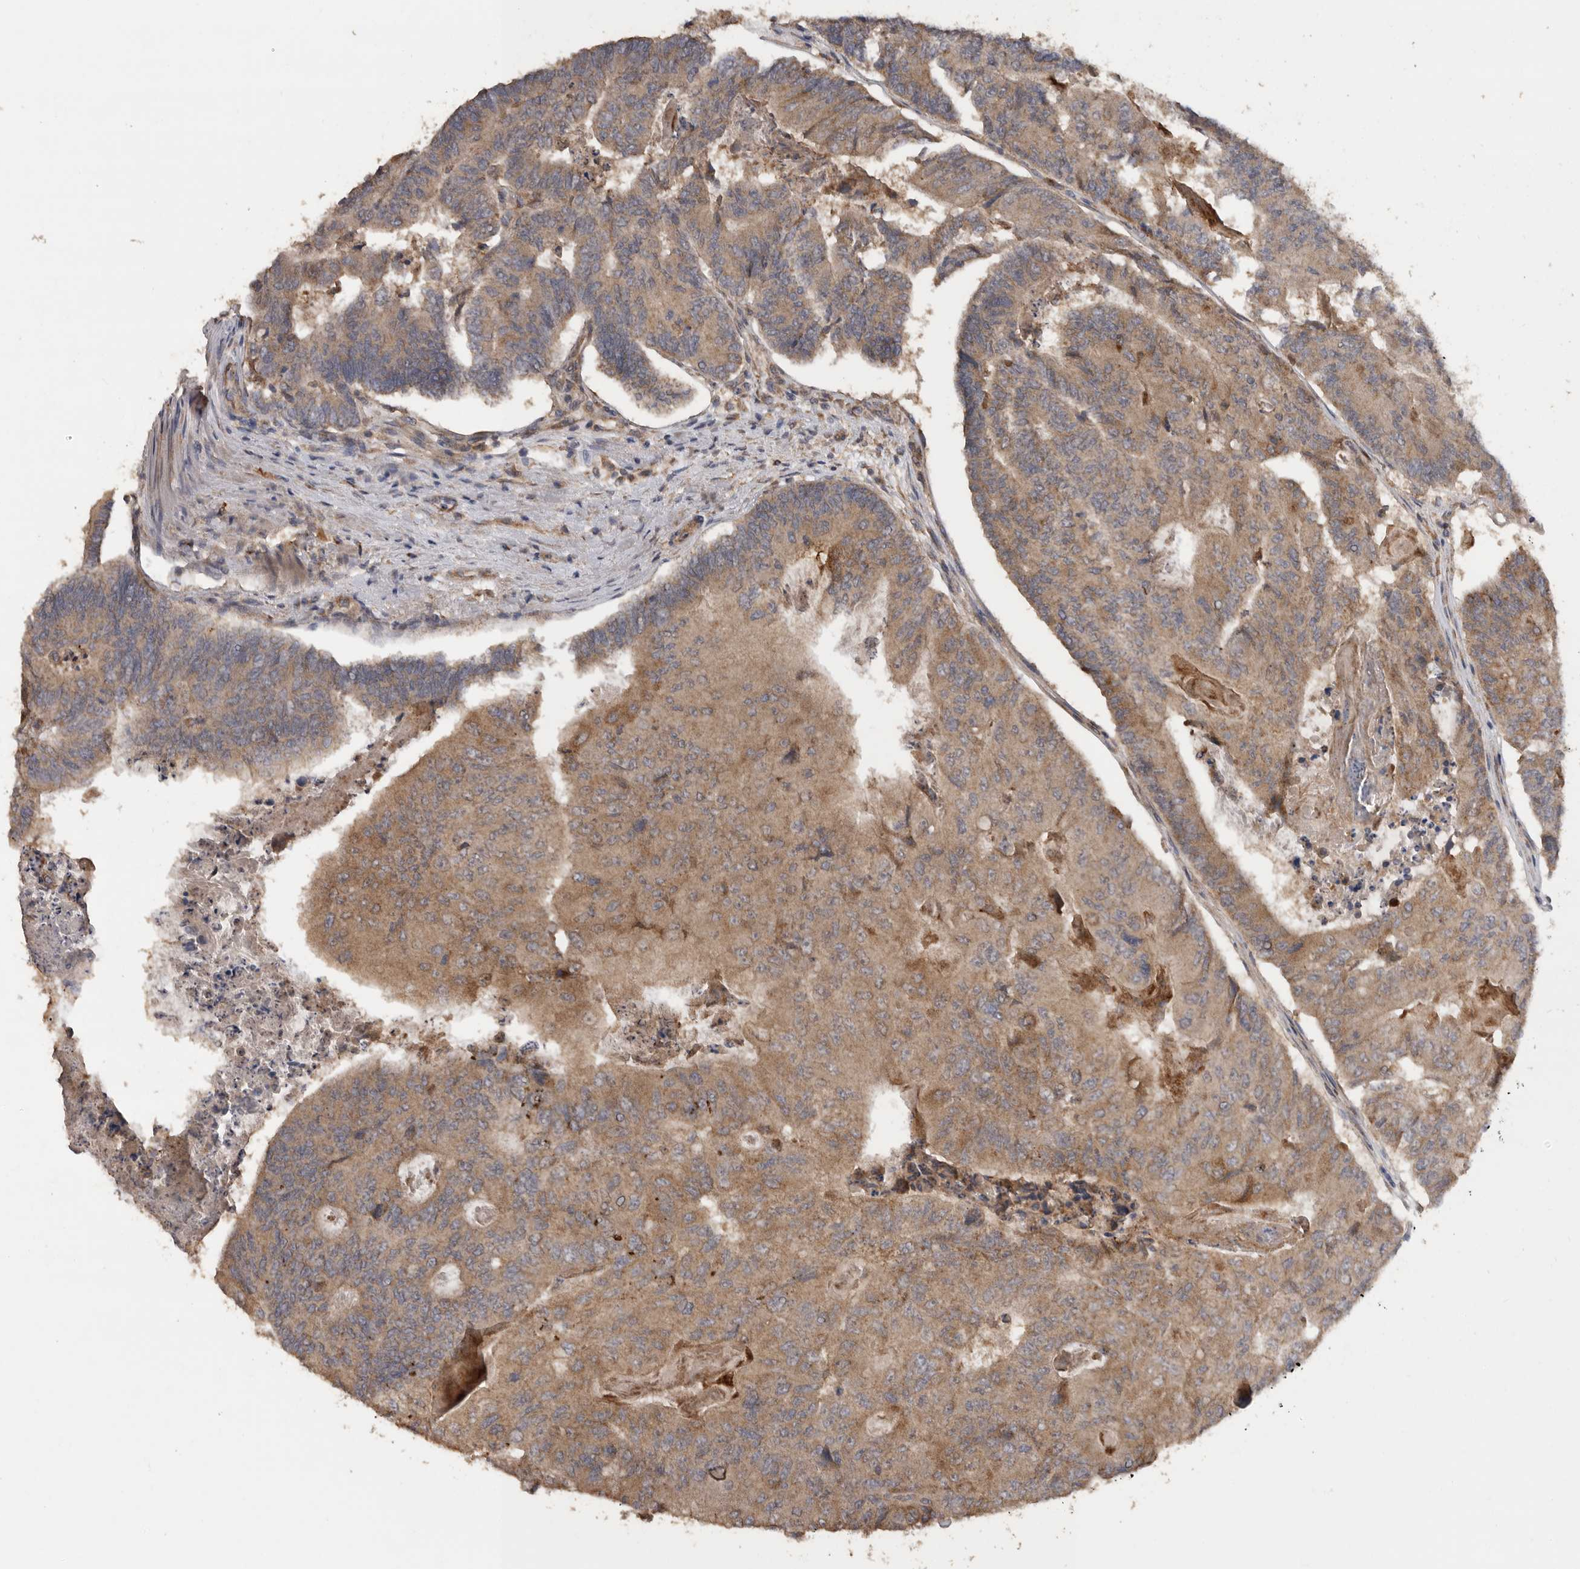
{"staining": {"intensity": "moderate", "quantity": ">75%", "location": "cytoplasmic/membranous"}, "tissue": "colorectal cancer", "cell_type": "Tumor cells", "image_type": "cancer", "snomed": [{"axis": "morphology", "description": "Adenocarcinoma, NOS"}, {"axis": "topography", "description": "Colon"}], "caption": "Adenocarcinoma (colorectal) stained with DAB IHC exhibits medium levels of moderate cytoplasmic/membranous positivity in approximately >75% of tumor cells.", "gene": "PODXL2", "patient": {"sex": "female", "age": 67}}